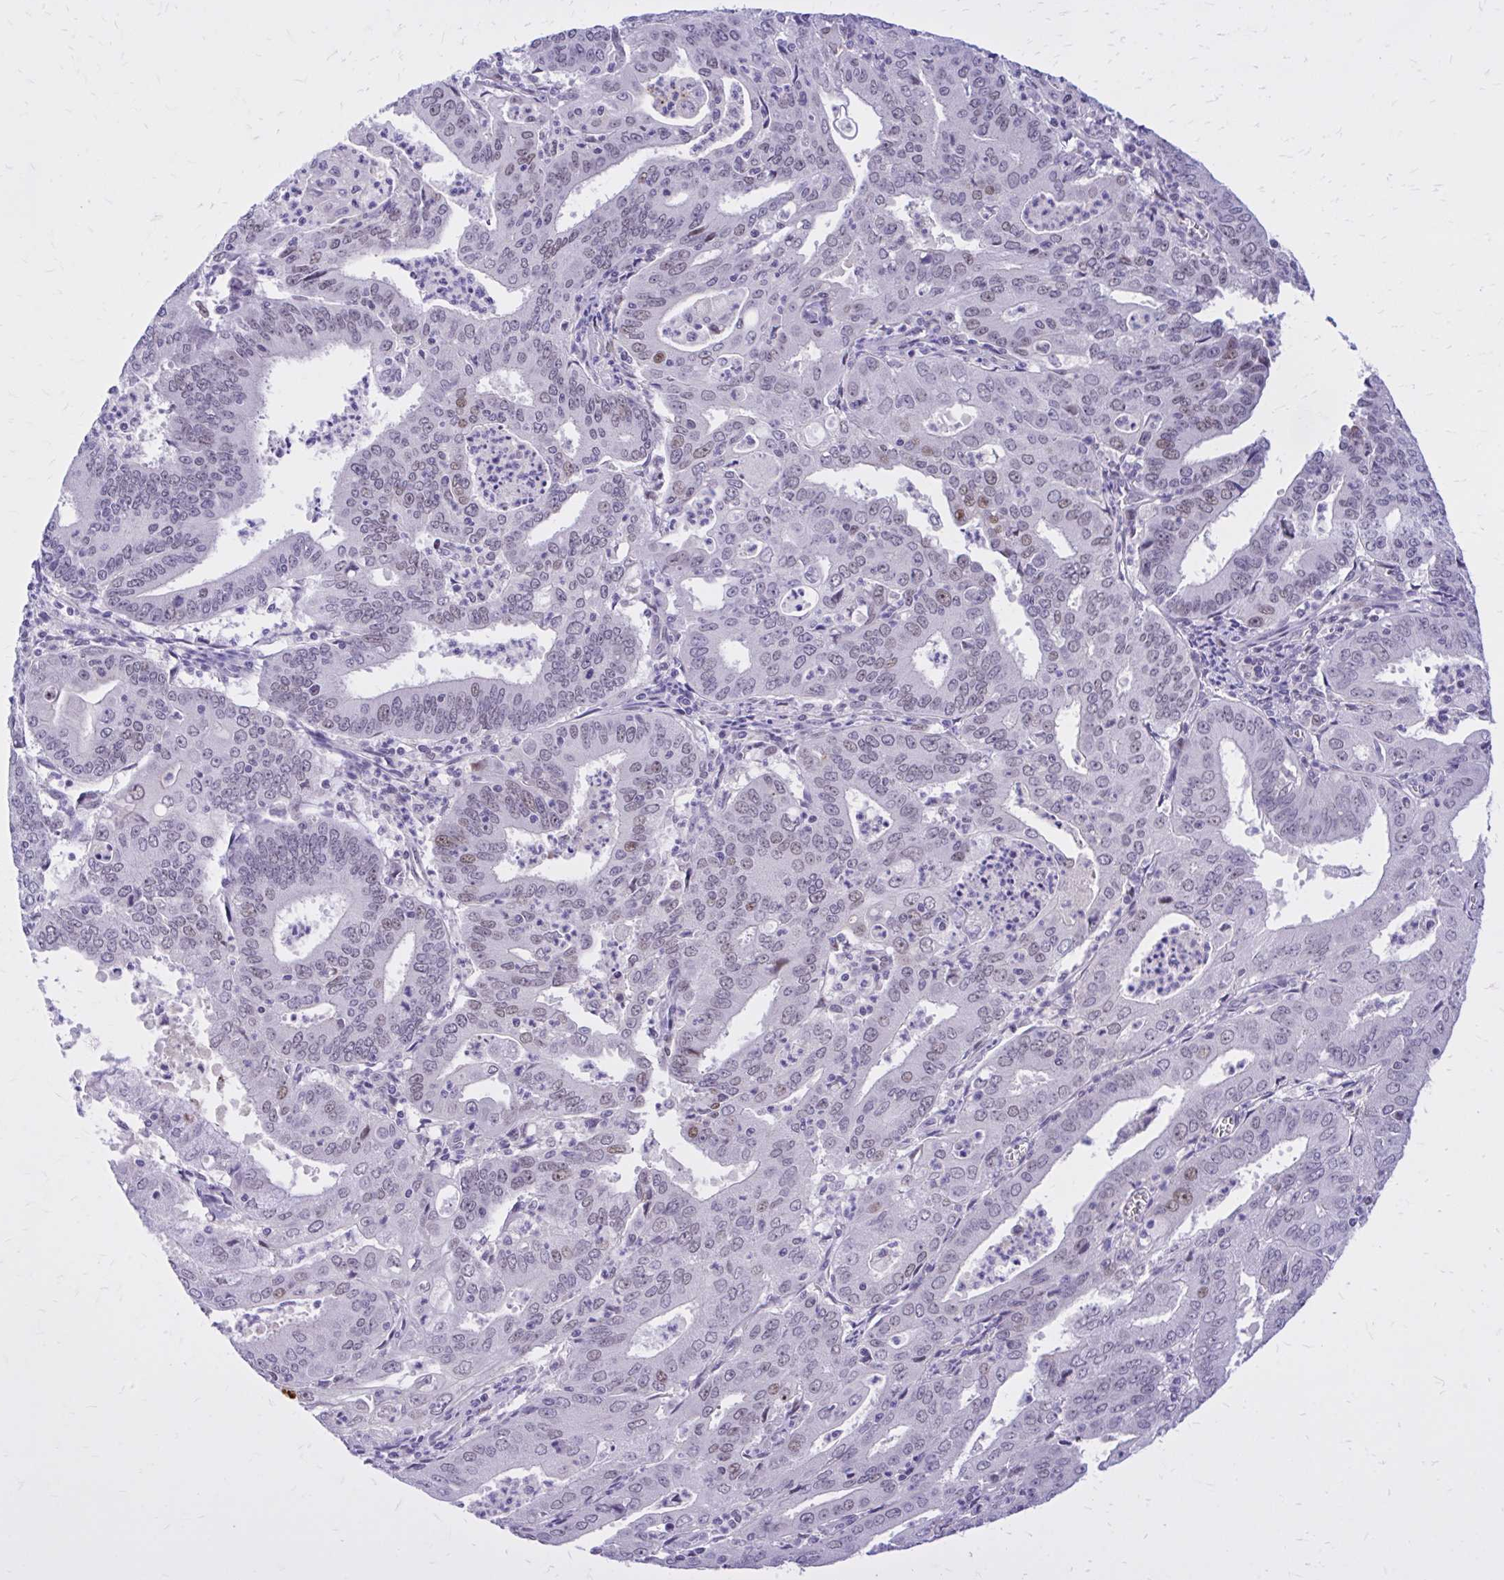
{"staining": {"intensity": "weak", "quantity": "25%-75%", "location": "nuclear"}, "tissue": "cervical cancer", "cell_type": "Tumor cells", "image_type": "cancer", "snomed": [{"axis": "morphology", "description": "Adenocarcinoma, NOS"}, {"axis": "topography", "description": "Cervix"}], "caption": "Brown immunohistochemical staining in cervical cancer (adenocarcinoma) exhibits weak nuclear staining in about 25%-75% of tumor cells. (DAB (3,3'-diaminobenzidine) = brown stain, brightfield microscopy at high magnification).", "gene": "ZBTB25", "patient": {"sex": "female", "age": 56}}